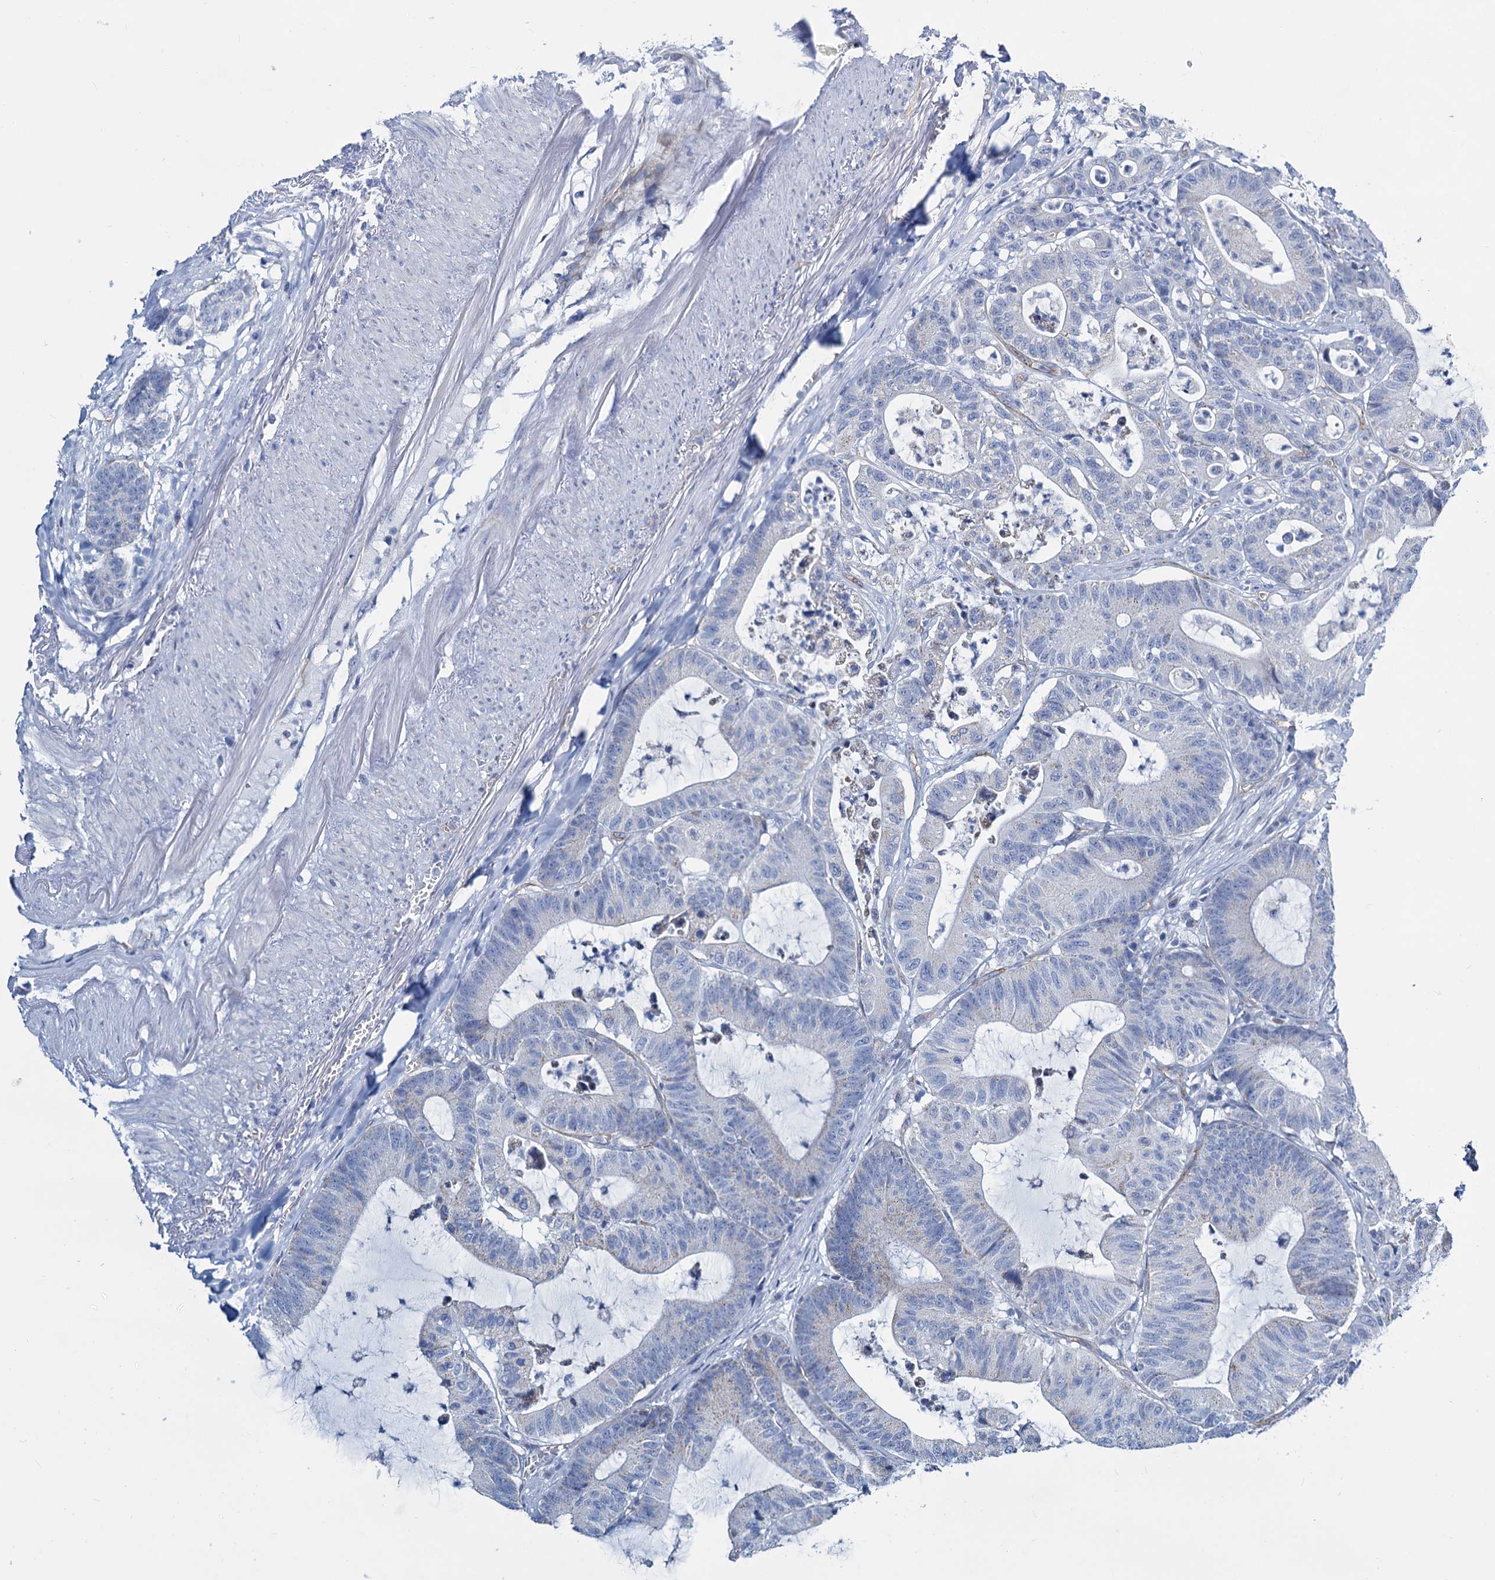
{"staining": {"intensity": "negative", "quantity": "none", "location": "none"}, "tissue": "colorectal cancer", "cell_type": "Tumor cells", "image_type": "cancer", "snomed": [{"axis": "morphology", "description": "Adenocarcinoma, NOS"}, {"axis": "topography", "description": "Colon"}], "caption": "IHC image of colorectal cancer stained for a protein (brown), which demonstrates no staining in tumor cells.", "gene": "SLC1A3", "patient": {"sex": "female", "age": 84}}